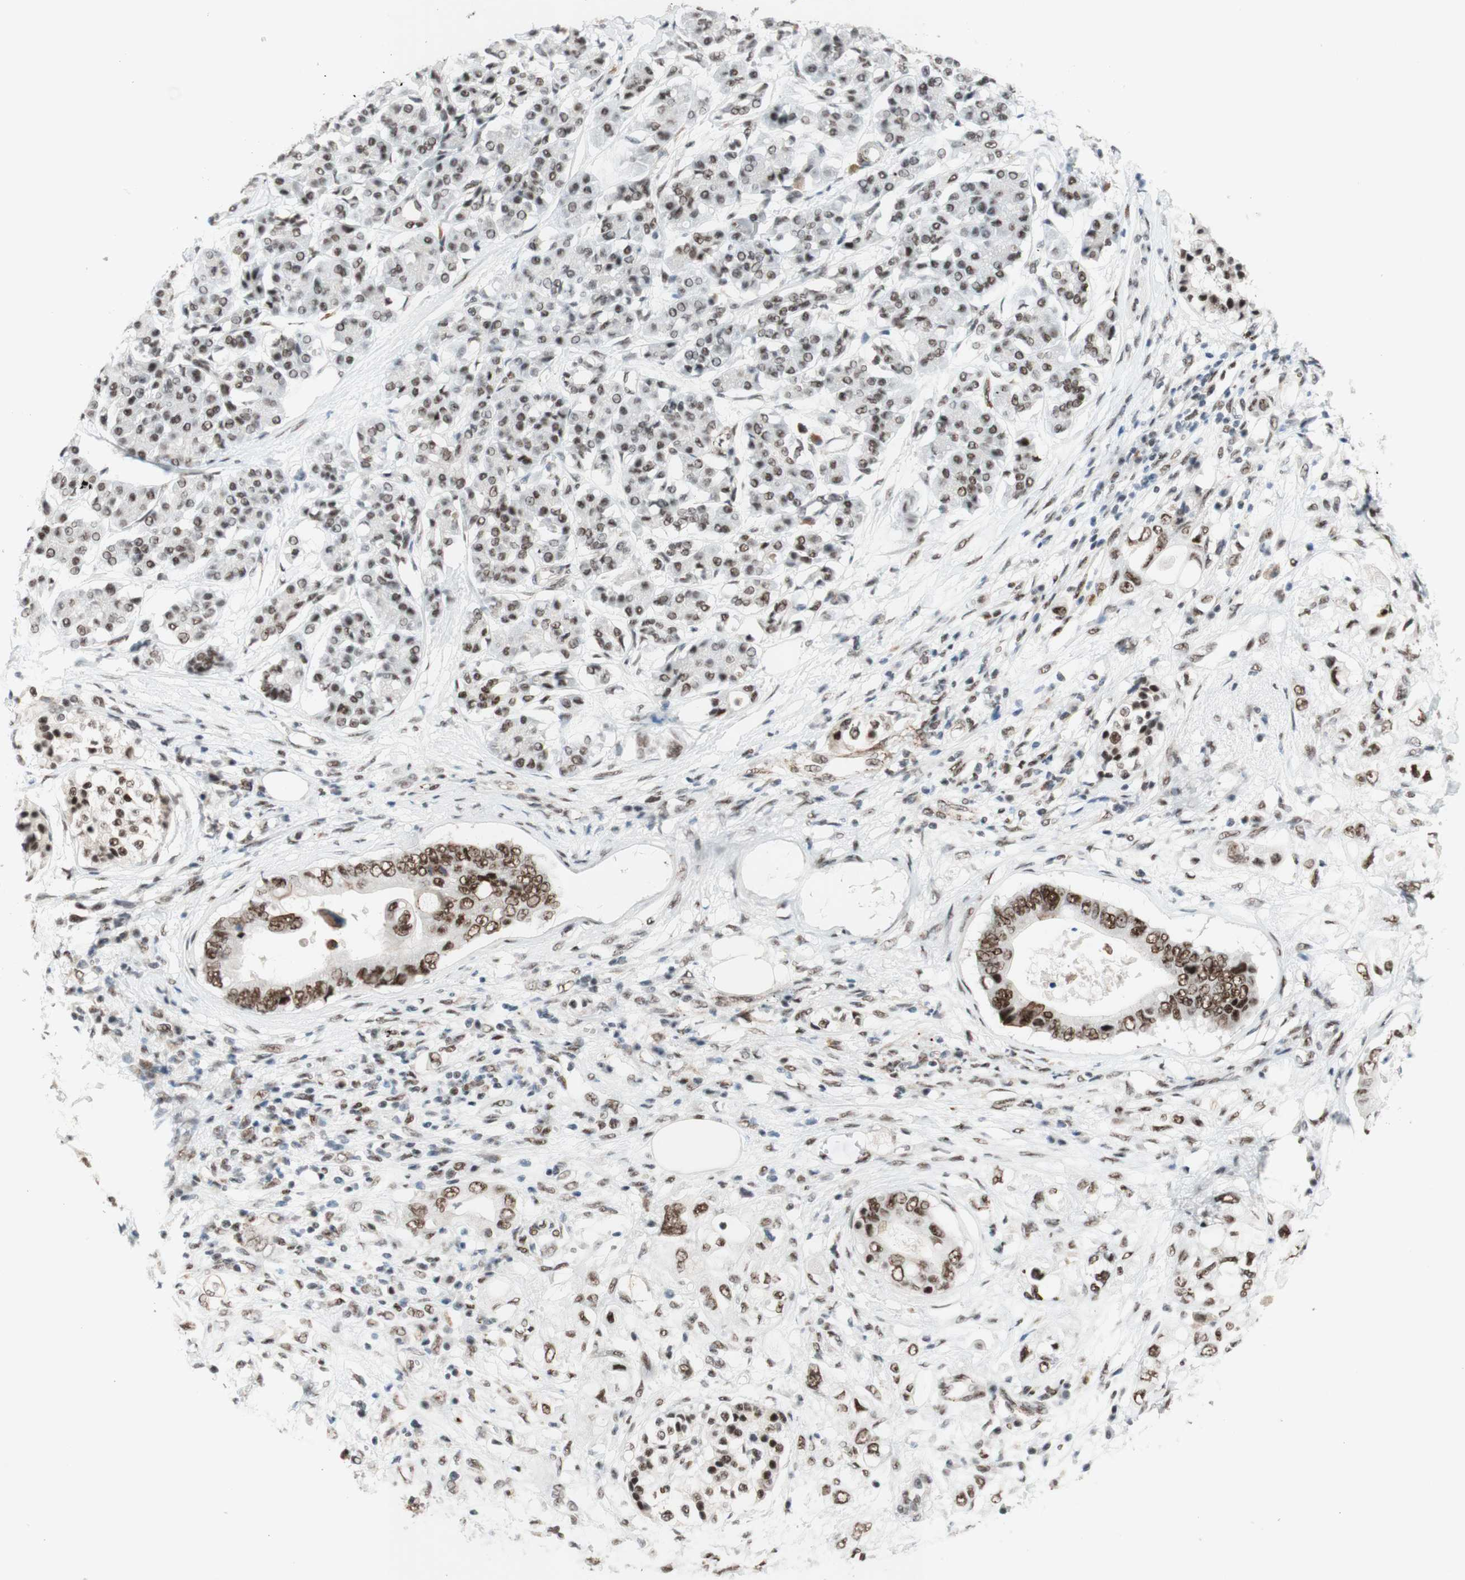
{"staining": {"intensity": "moderate", "quantity": ">75%", "location": "nuclear"}, "tissue": "pancreatic cancer", "cell_type": "Tumor cells", "image_type": "cancer", "snomed": [{"axis": "morphology", "description": "Adenocarcinoma, NOS"}, {"axis": "topography", "description": "Pancreas"}], "caption": "Adenocarcinoma (pancreatic) stained with a protein marker reveals moderate staining in tumor cells.", "gene": "PRPF19", "patient": {"sex": "female", "age": 56}}